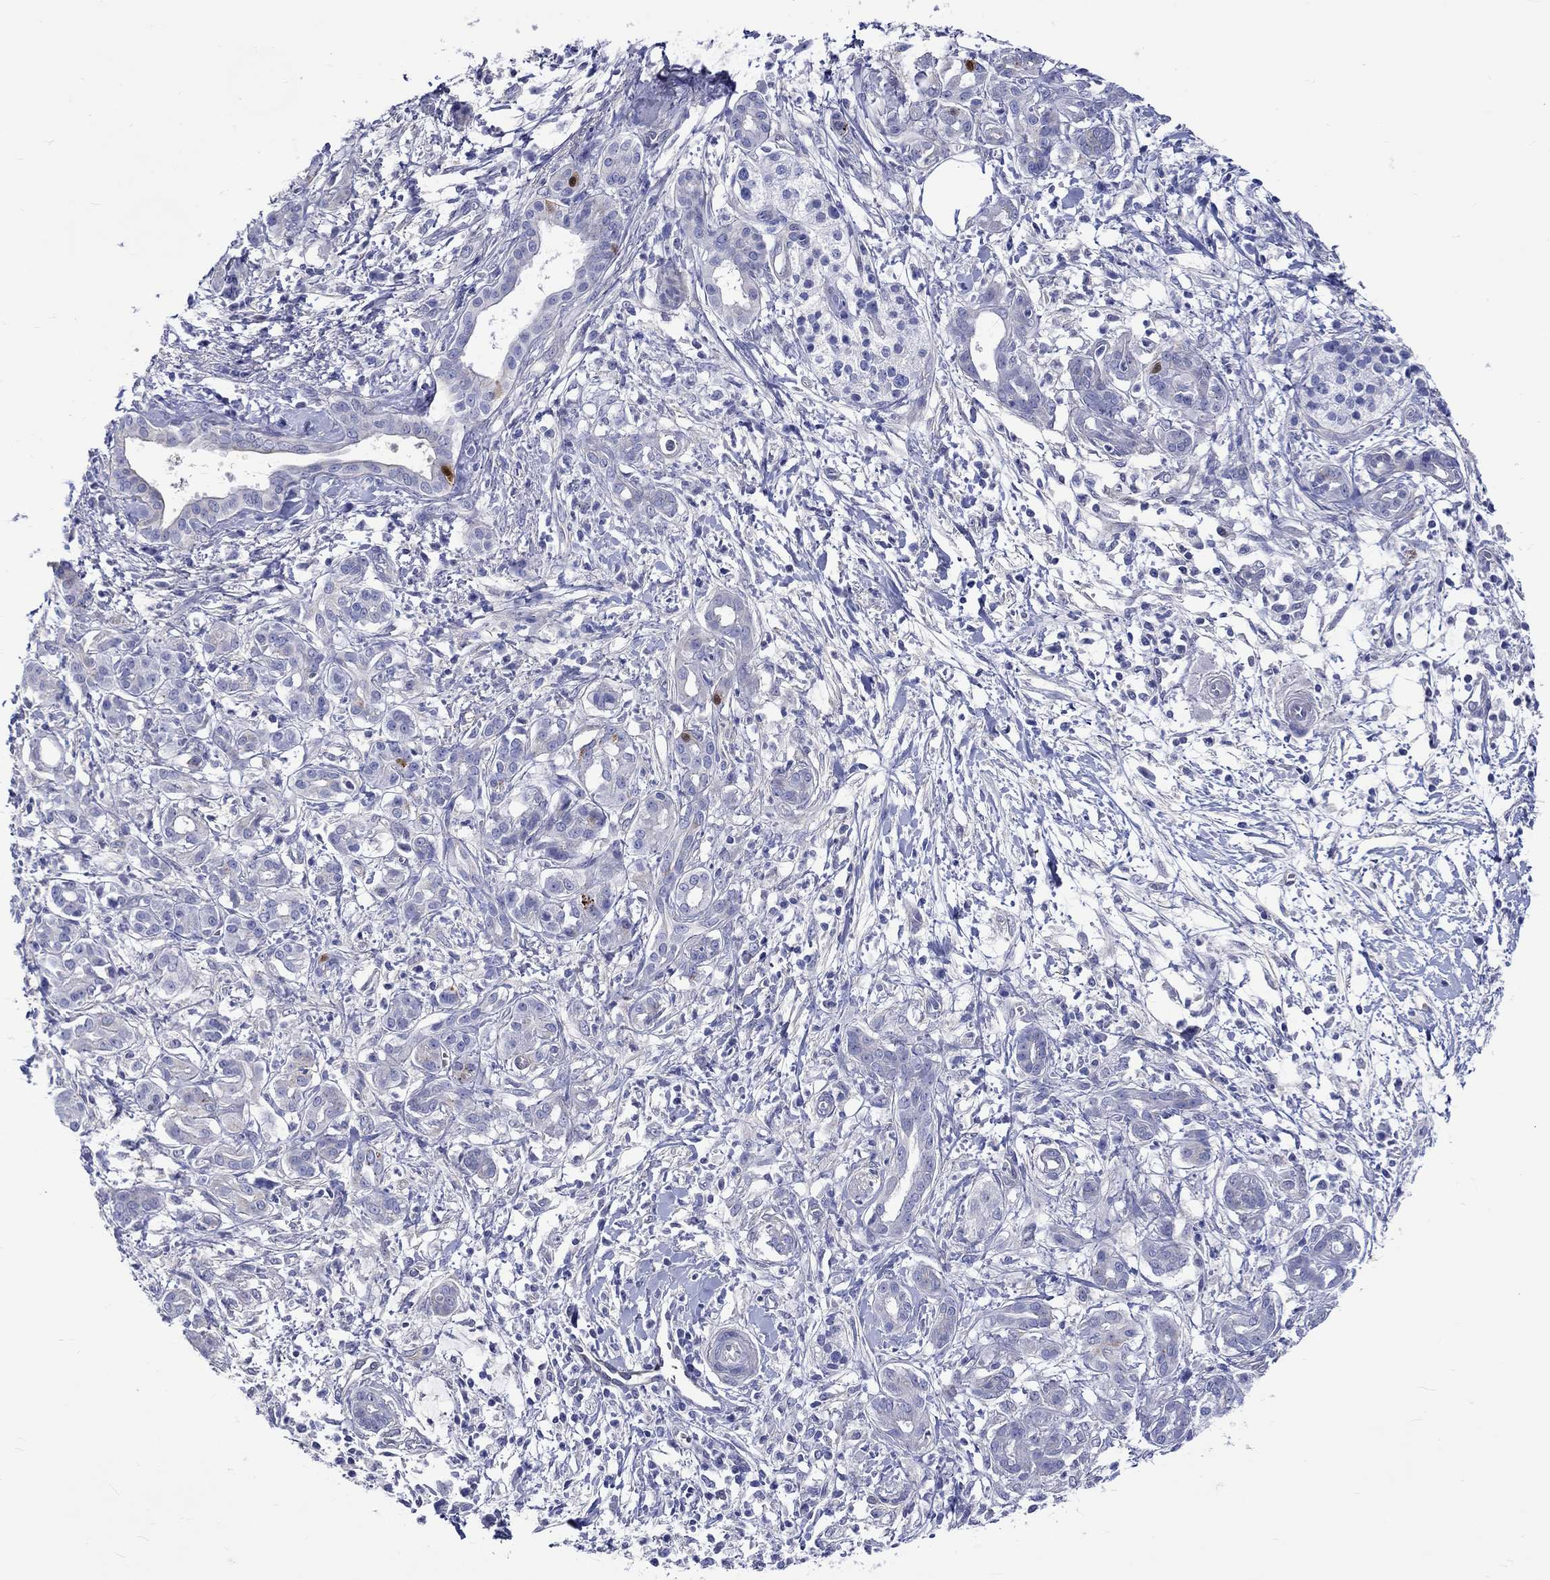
{"staining": {"intensity": "strong", "quantity": "<25%", "location": "cytoplasmic/membranous"}, "tissue": "pancreatic cancer", "cell_type": "Tumor cells", "image_type": "cancer", "snomed": [{"axis": "morphology", "description": "Adenocarcinoma, NOS"}, {"axis": "topography", "description": "Pancreas"}], "caption": "Immunohistochemical staining of adenocarcinoma (pancreatic) exhibits strong cytoplasmic/membranous protein expression in approximately <25% of tumor cells. (DAB IHC, brown staining for protein, blue staining for nuclei).", "gene": "SH2D7", "patient": {"sex": "male", "age": 72}}